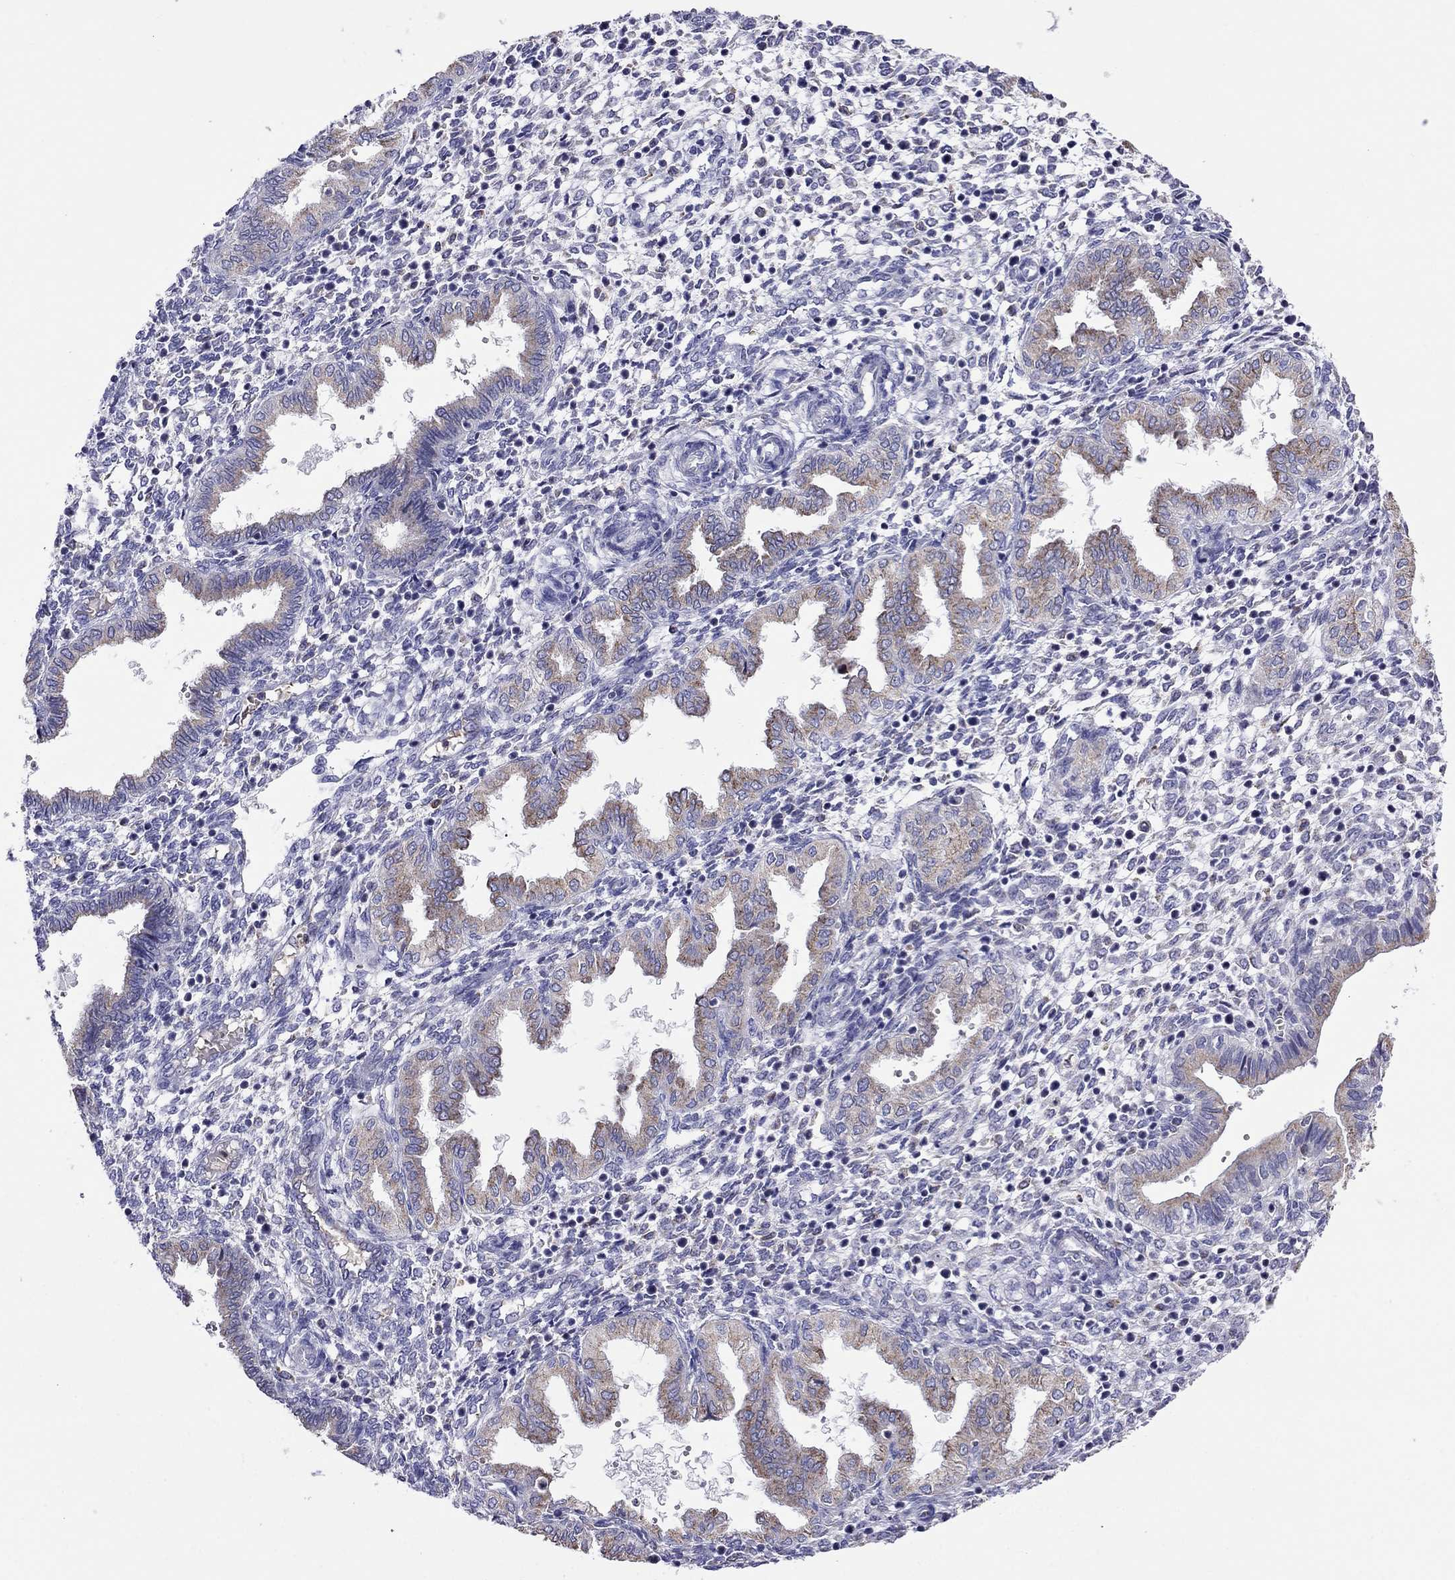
{"staining": {"intensity": "negative", "quantity": "none", "location": "none"}, "tissue": "endometrium", "cell_type": "Cells in endometrial stroma", "image_type": "normal", "snomed": [{"axis": "morphology", "description": "Normal tissue, NOS"}, {"axis": "topography", "description": "Endometrium"}], "caption": "Cells in endometrial stroma show no significant protein positivity in unremarkable endometrium. (DAB immunohistochemistry (IHC), high magnification).", "gene": "SCG2", "patient": {"sex": "female", "age": 43}}